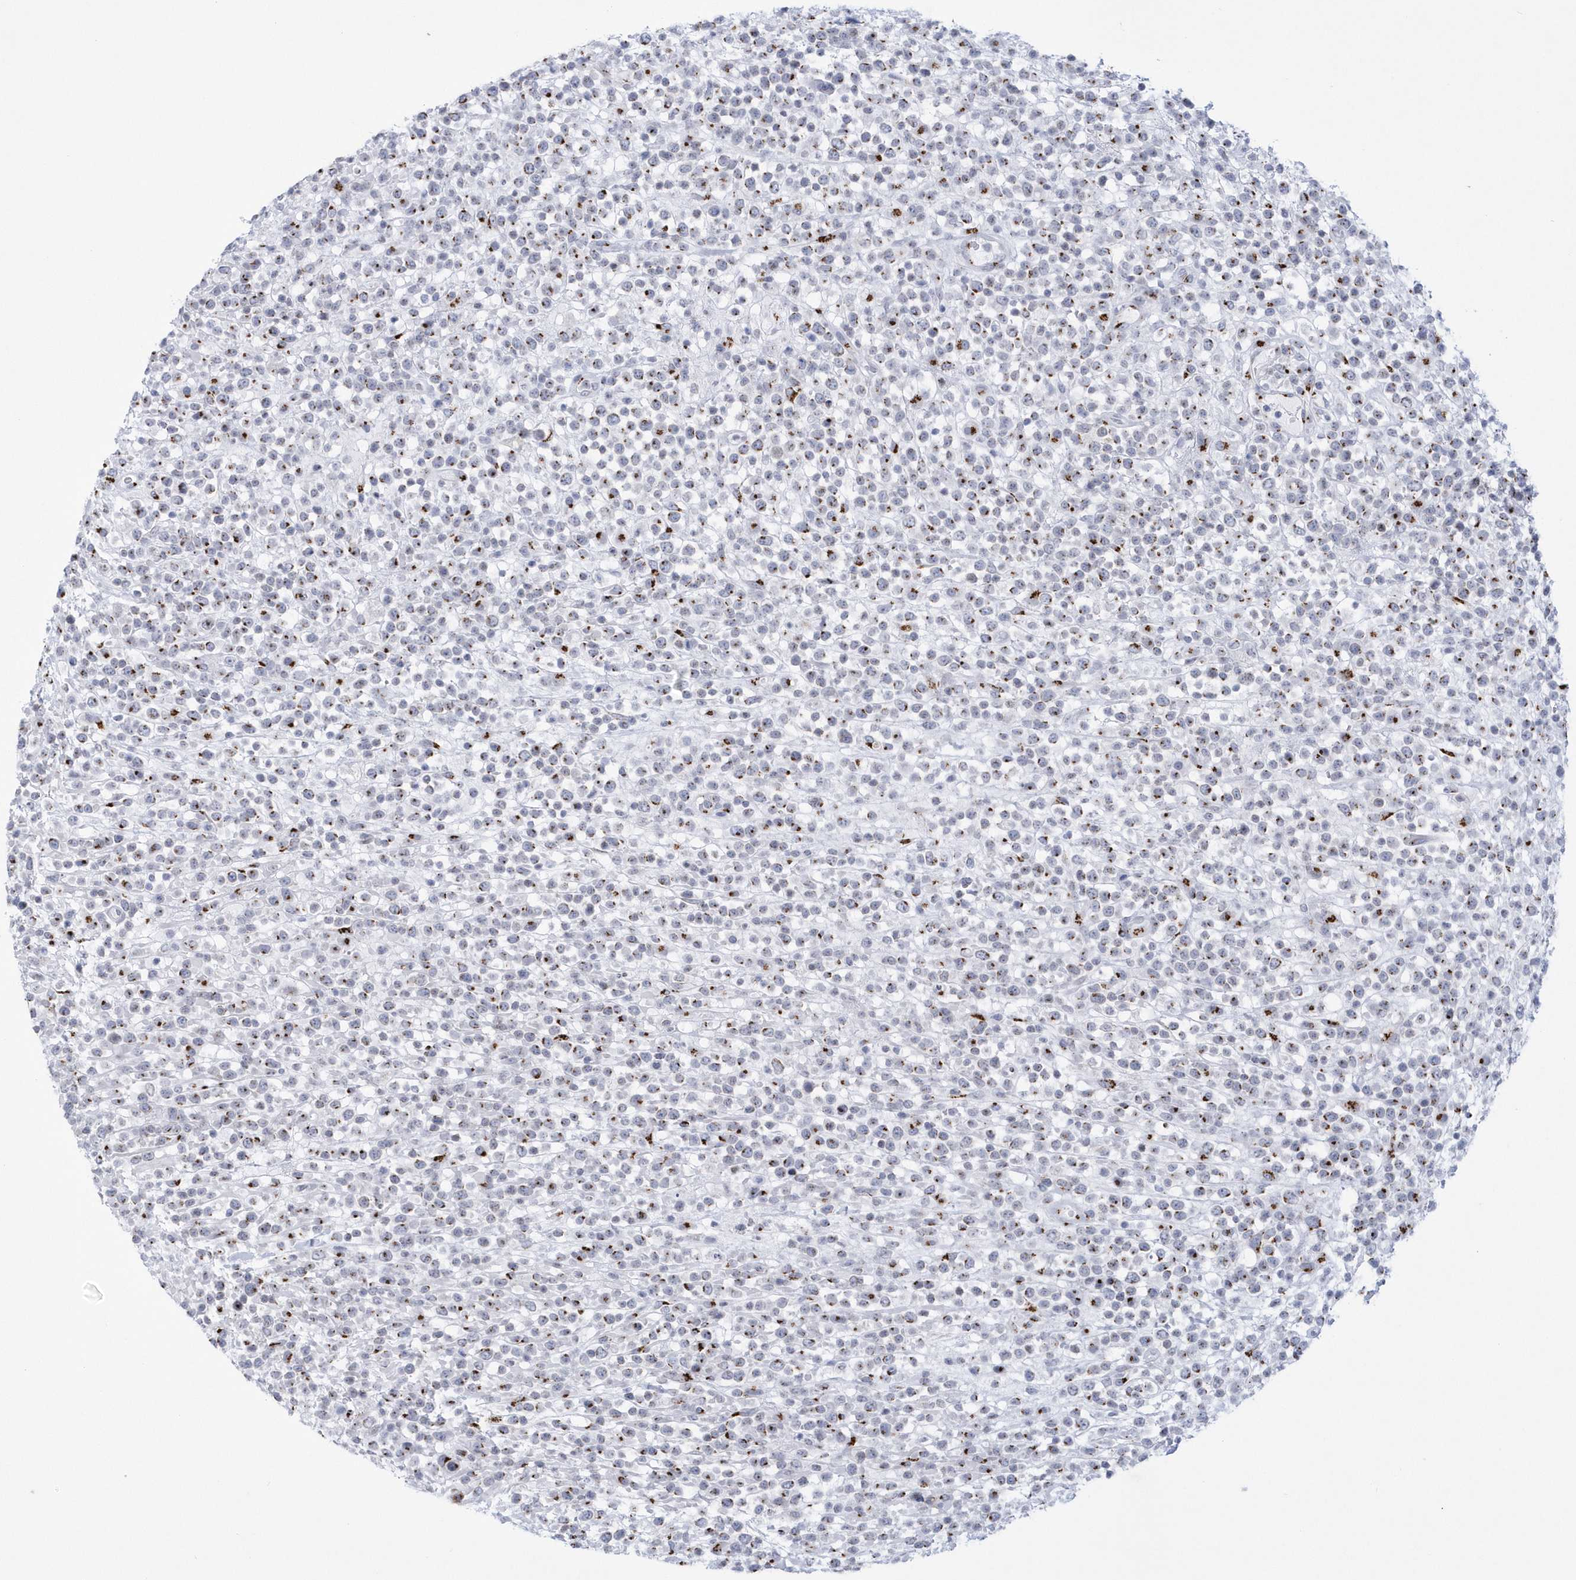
{"staining": {"intensity": "moderate", "quantity": "<25%", "location": "cytoplasmic/membranous"}, "tissue": "lymphoma", "cell_type": "Tumor cells", "image_type": "cancer", "snomed": [{"axis": "morphology", "description": "Malignant lymphoma, non-Hodgkin's type, High grade"}, {"axis": "topography", "description": "Colon"}], "caption": "A brown stain shows moderate cytoplasmic/membranous expression of a protein in malignant lymphoma, non-Hodgkin's type (high-grade) tumor cells. (brown staining indicates protein expression, while blue staining denotes nuclei).", "gene": "SLX9", "patient": {"sex": "female", "age": 53}}